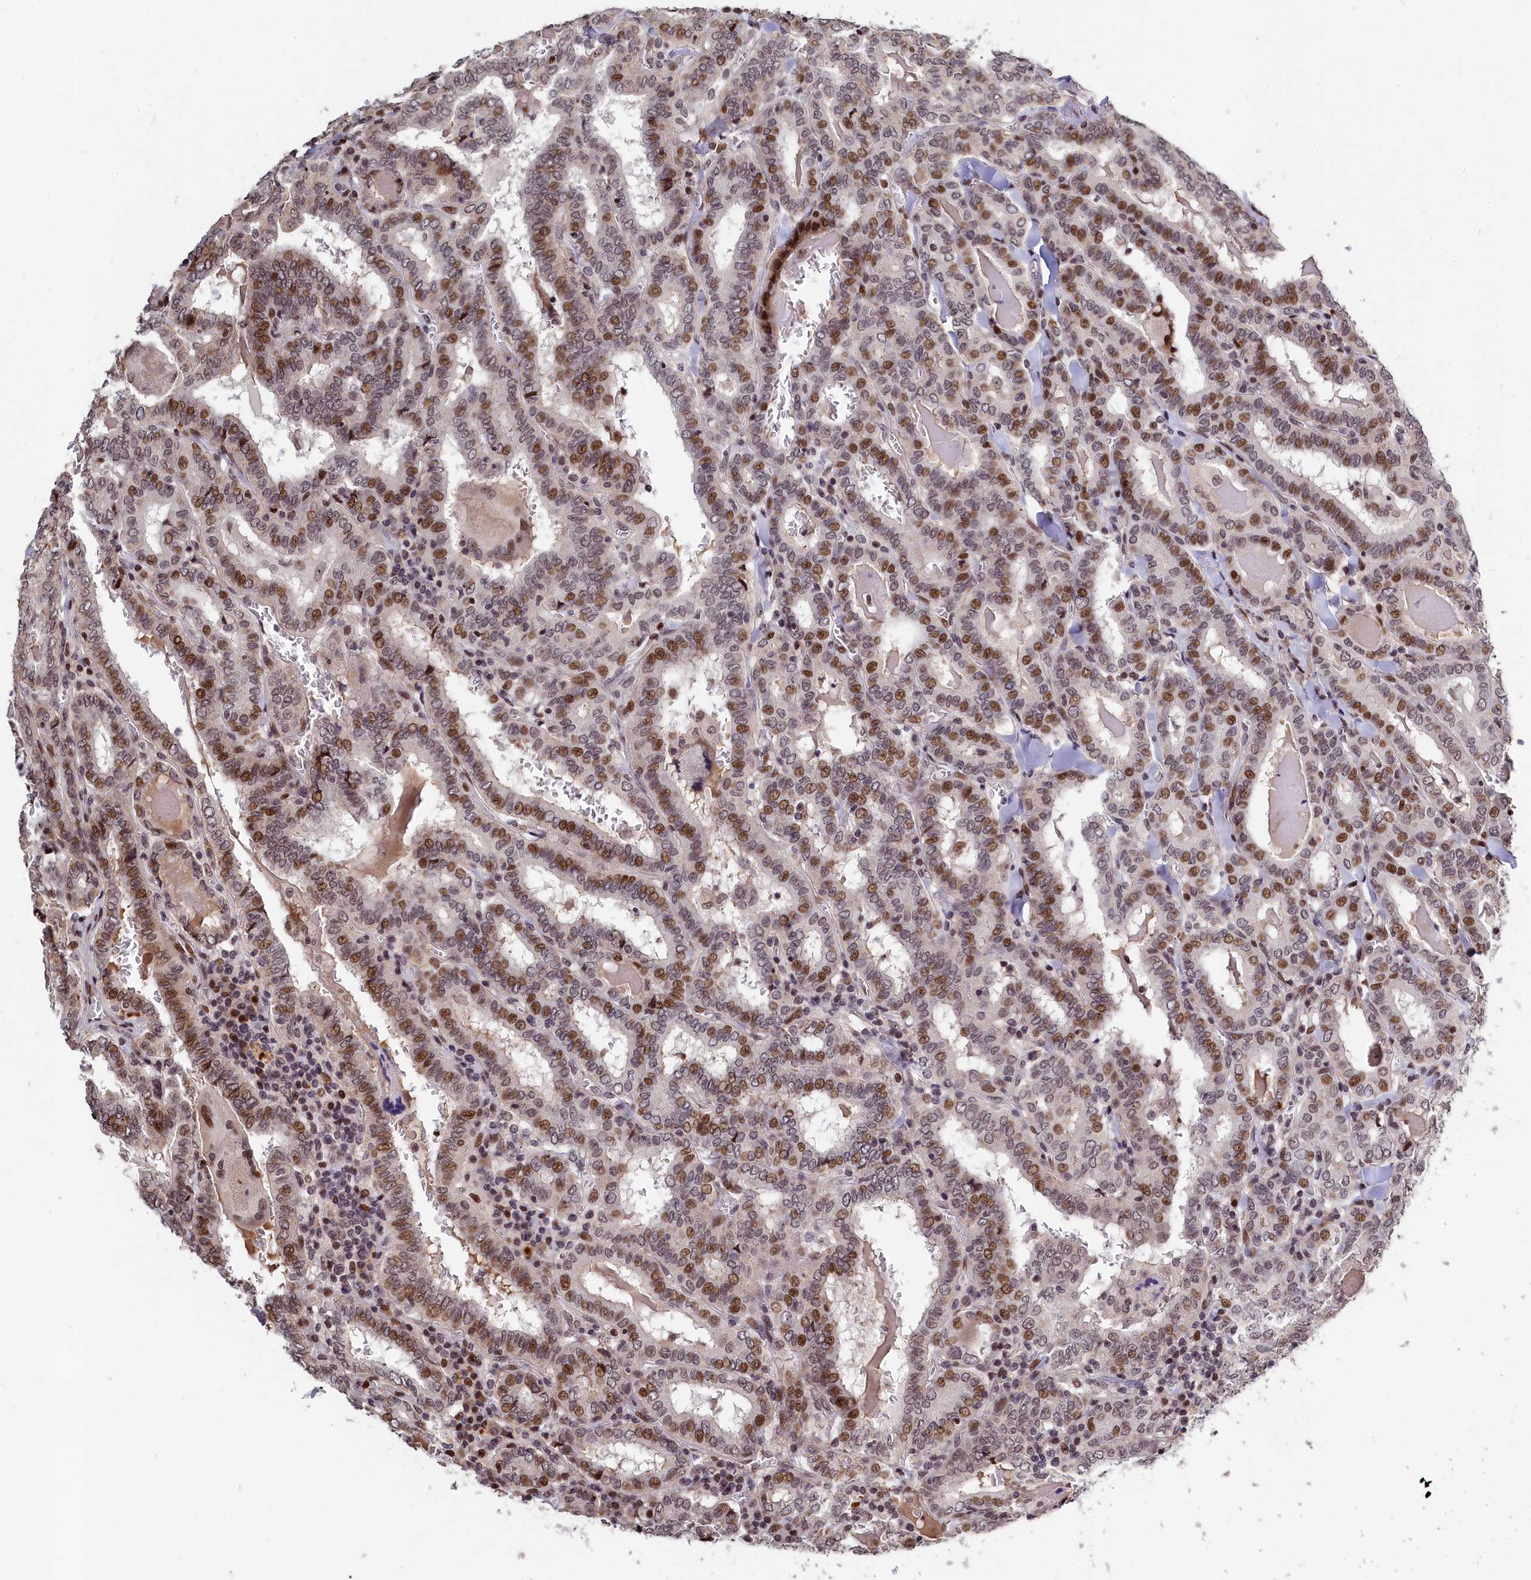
{"staining": {"intensity": "moderate", "quantity": ">75%", "location": "nuclear"}, "tissue": "thyroid cancer", "cell_type": "Tumor cells", "image_type": "cancer", "snomed": [{"axis": "morphology", "description": "Papillary adenocarcinoma, NOS"}, {"axis": "topography", "description": "Thyroid gland"}], "caption": "Protein expression by immunohistochemistry (IHC) displays moderate nuclear expression in approximately >75% of tumor cells in thyroid cancer.", "gene": "FAM217B", "patient": {"sex": "female", "age": 72}}